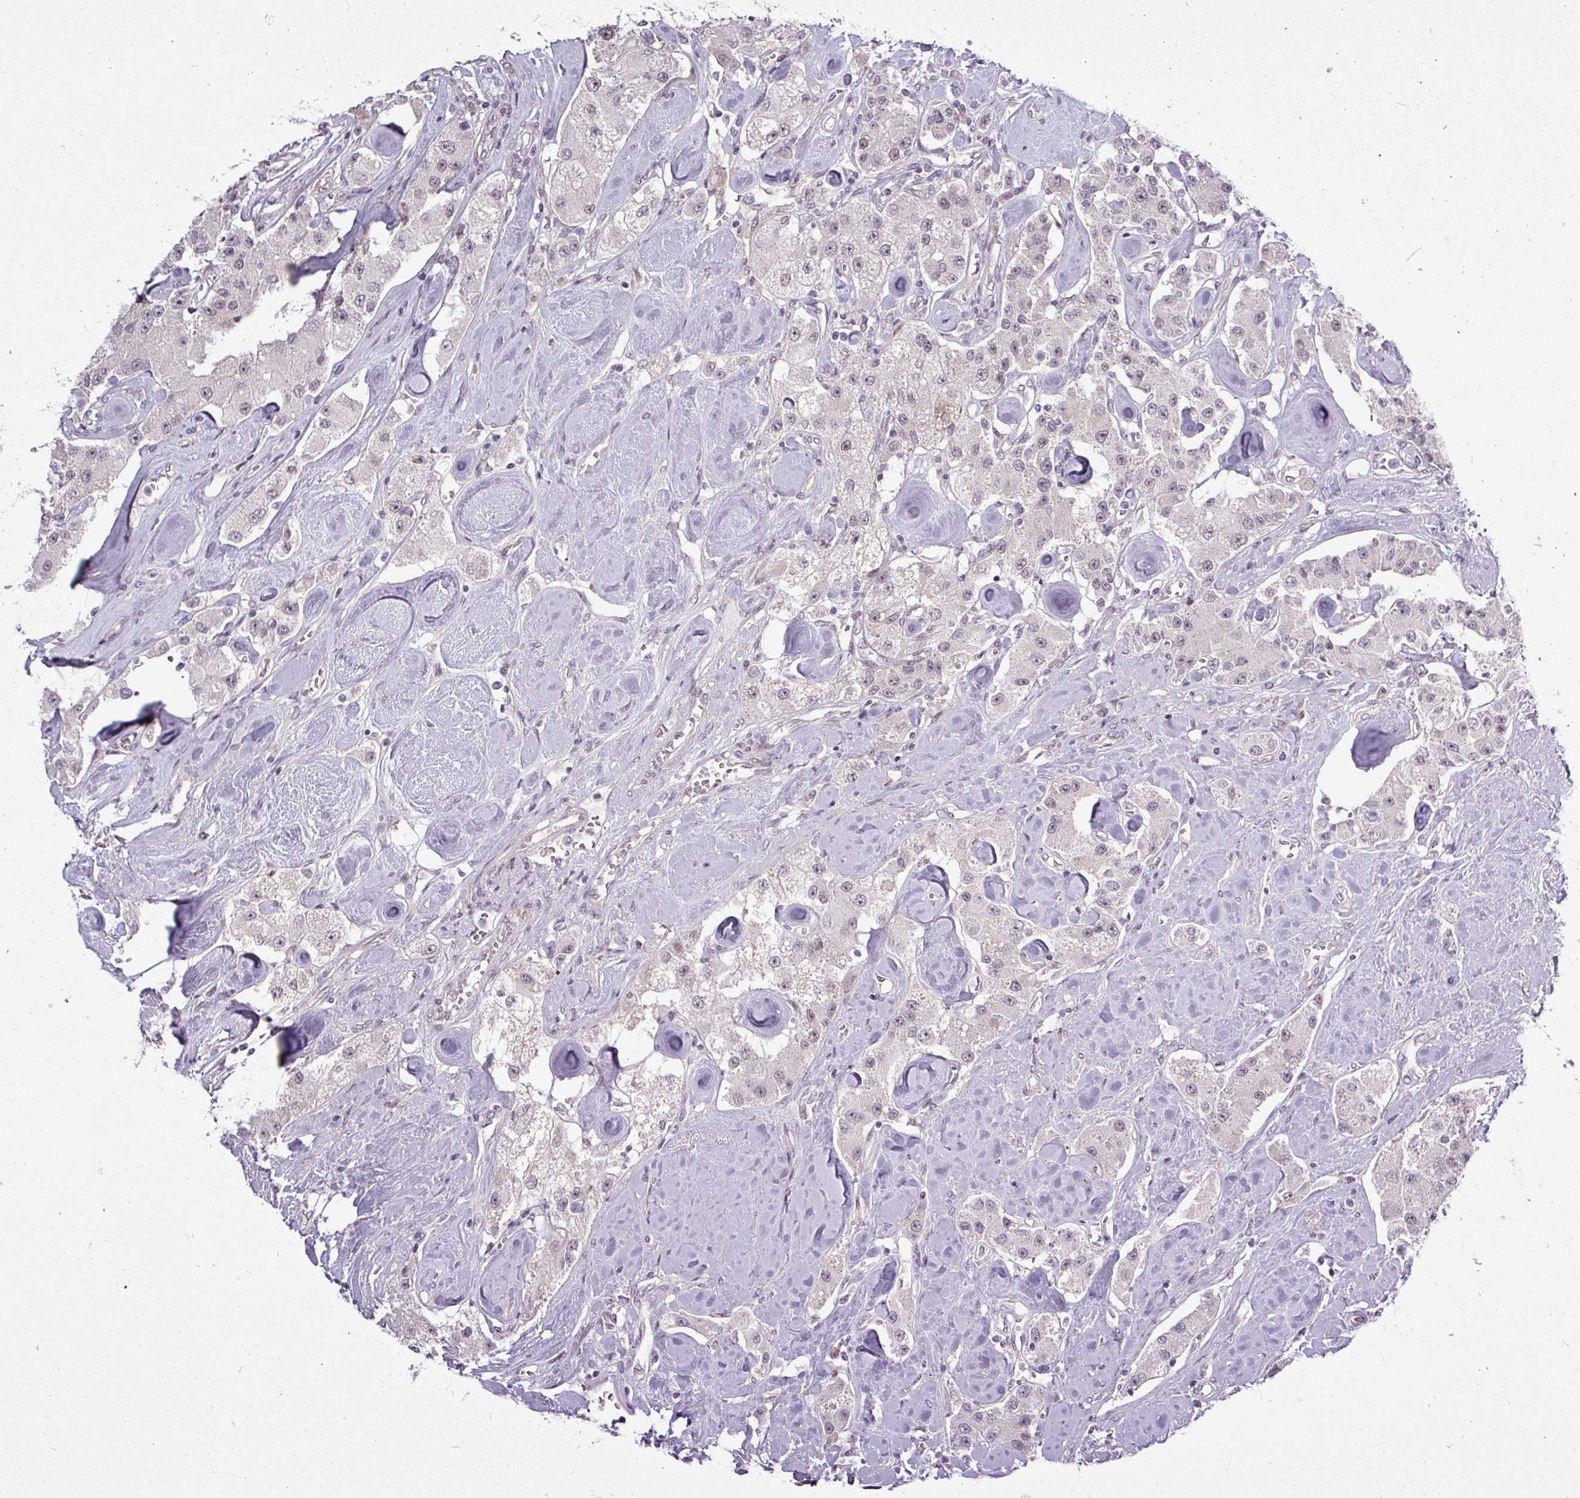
{"staining": {"intensity": "negative", "quantity": "none", "location": "none"}, "tissue": "carcinoid", "cell_type": "Tumor cells", "image_type": "cancer", "snomed": [{"axis": "morphology", "description": "Carcinoid, malignant, NOS"}, {"axis": "topography", "description": "Pancreas"}], "caption": "IHC histopathology image of neoplastic tissue: carcinoid stained with DAB (3,3'-diaminobenzidine) reveals no significant protein staining in tumor cells. (DAB immunohistochemistry, high magnification).", "gene": "GPT2", "patient": {"sex": "male", "age": 41}}